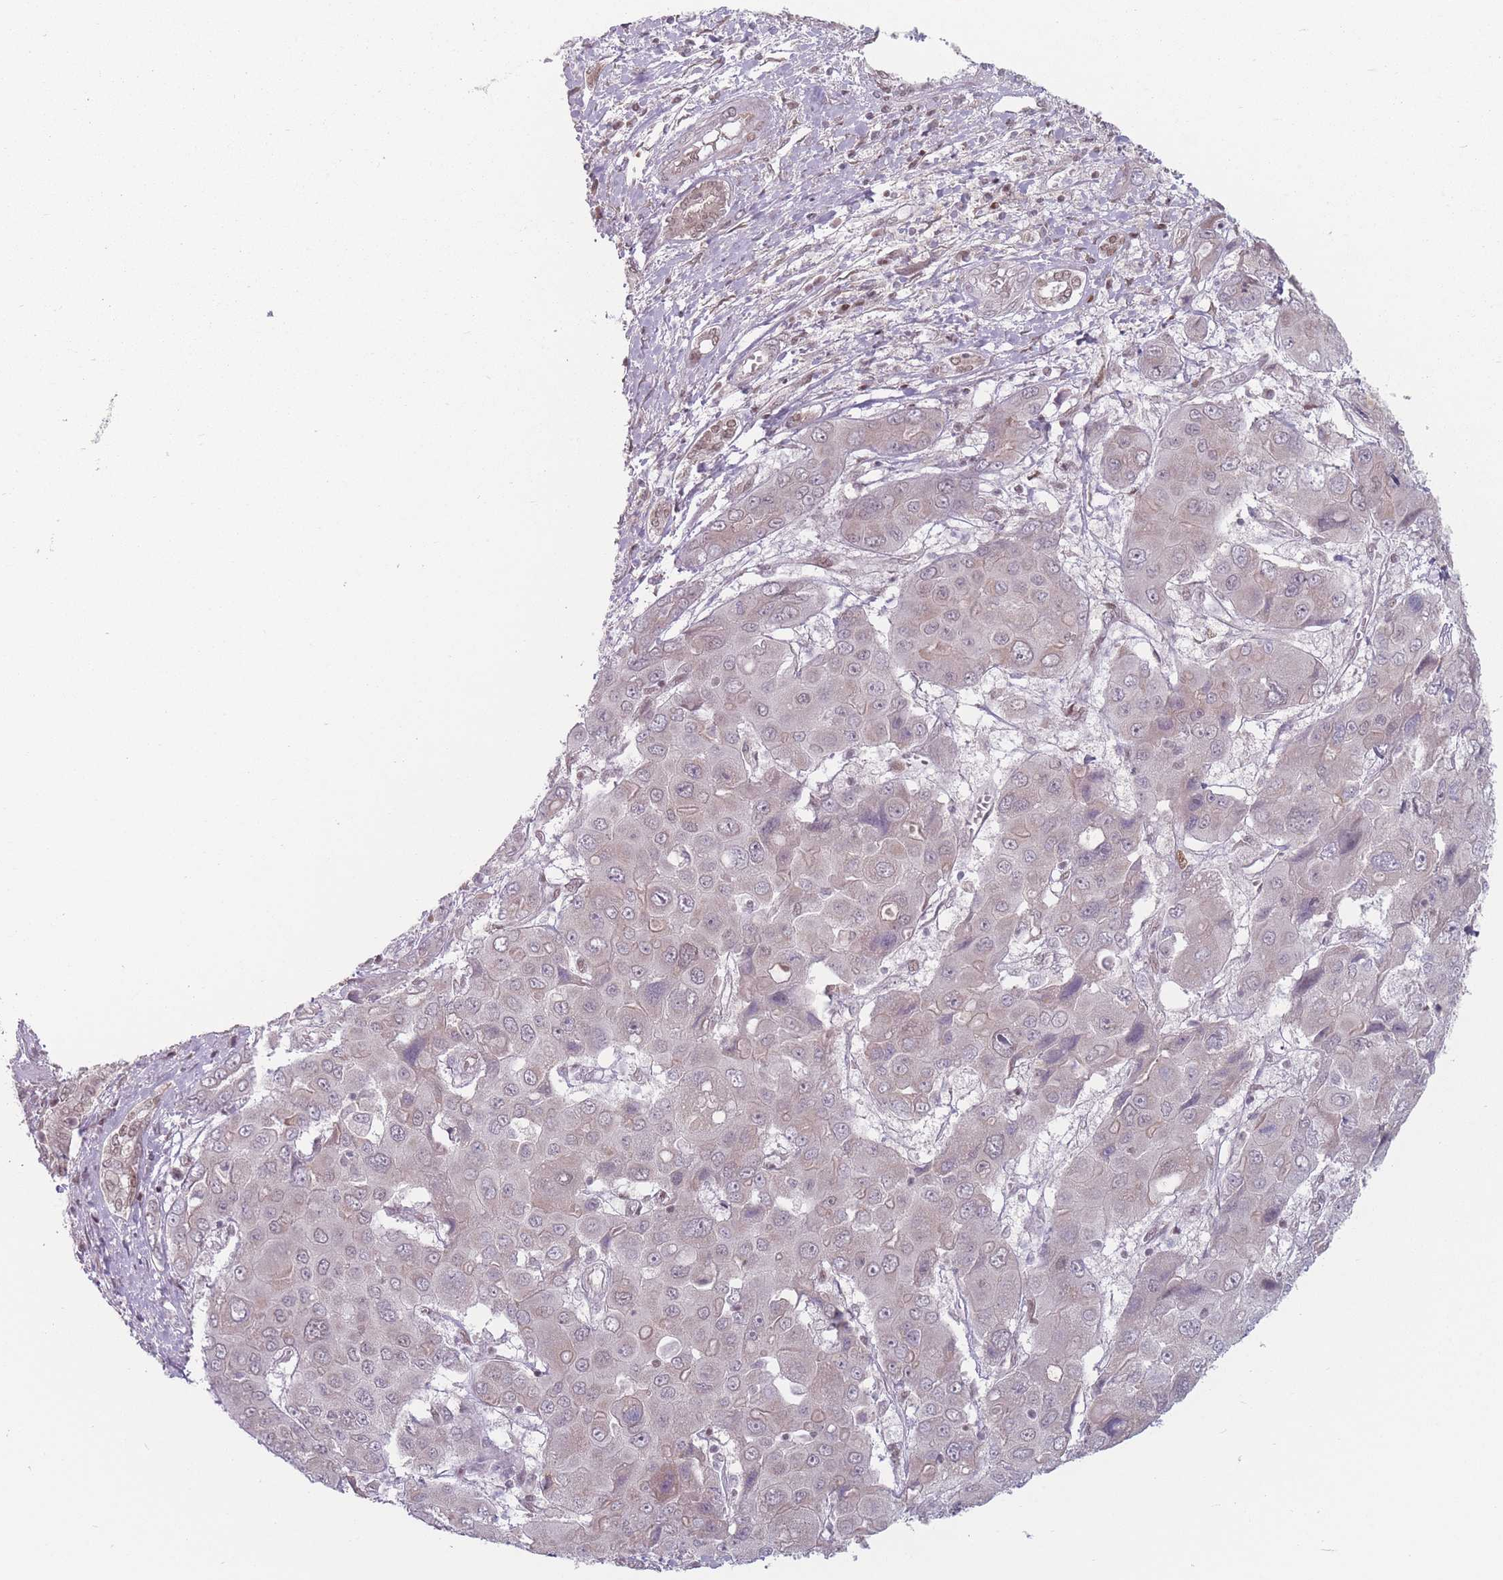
{"staining": {"intensity": "weak", "quantity": "<25%", "location": "cytoplasmic/membranous"}, "tissue": "liver cancer", "cell_type": "Tumor cells", "image_type": "cancer", "snomed": [{"axis": "morphology", "description": "Cholangiocarcinoma"}, {"axis": "topography", "description": "Liver"}], "caption": "DAB immunohistochemical staining of human cholangiocarcinoma (liver) displays no significant expression in tumor cells.", "gene": "SH3BGRL2", "patient": {"sex": "male", "age": 67}}